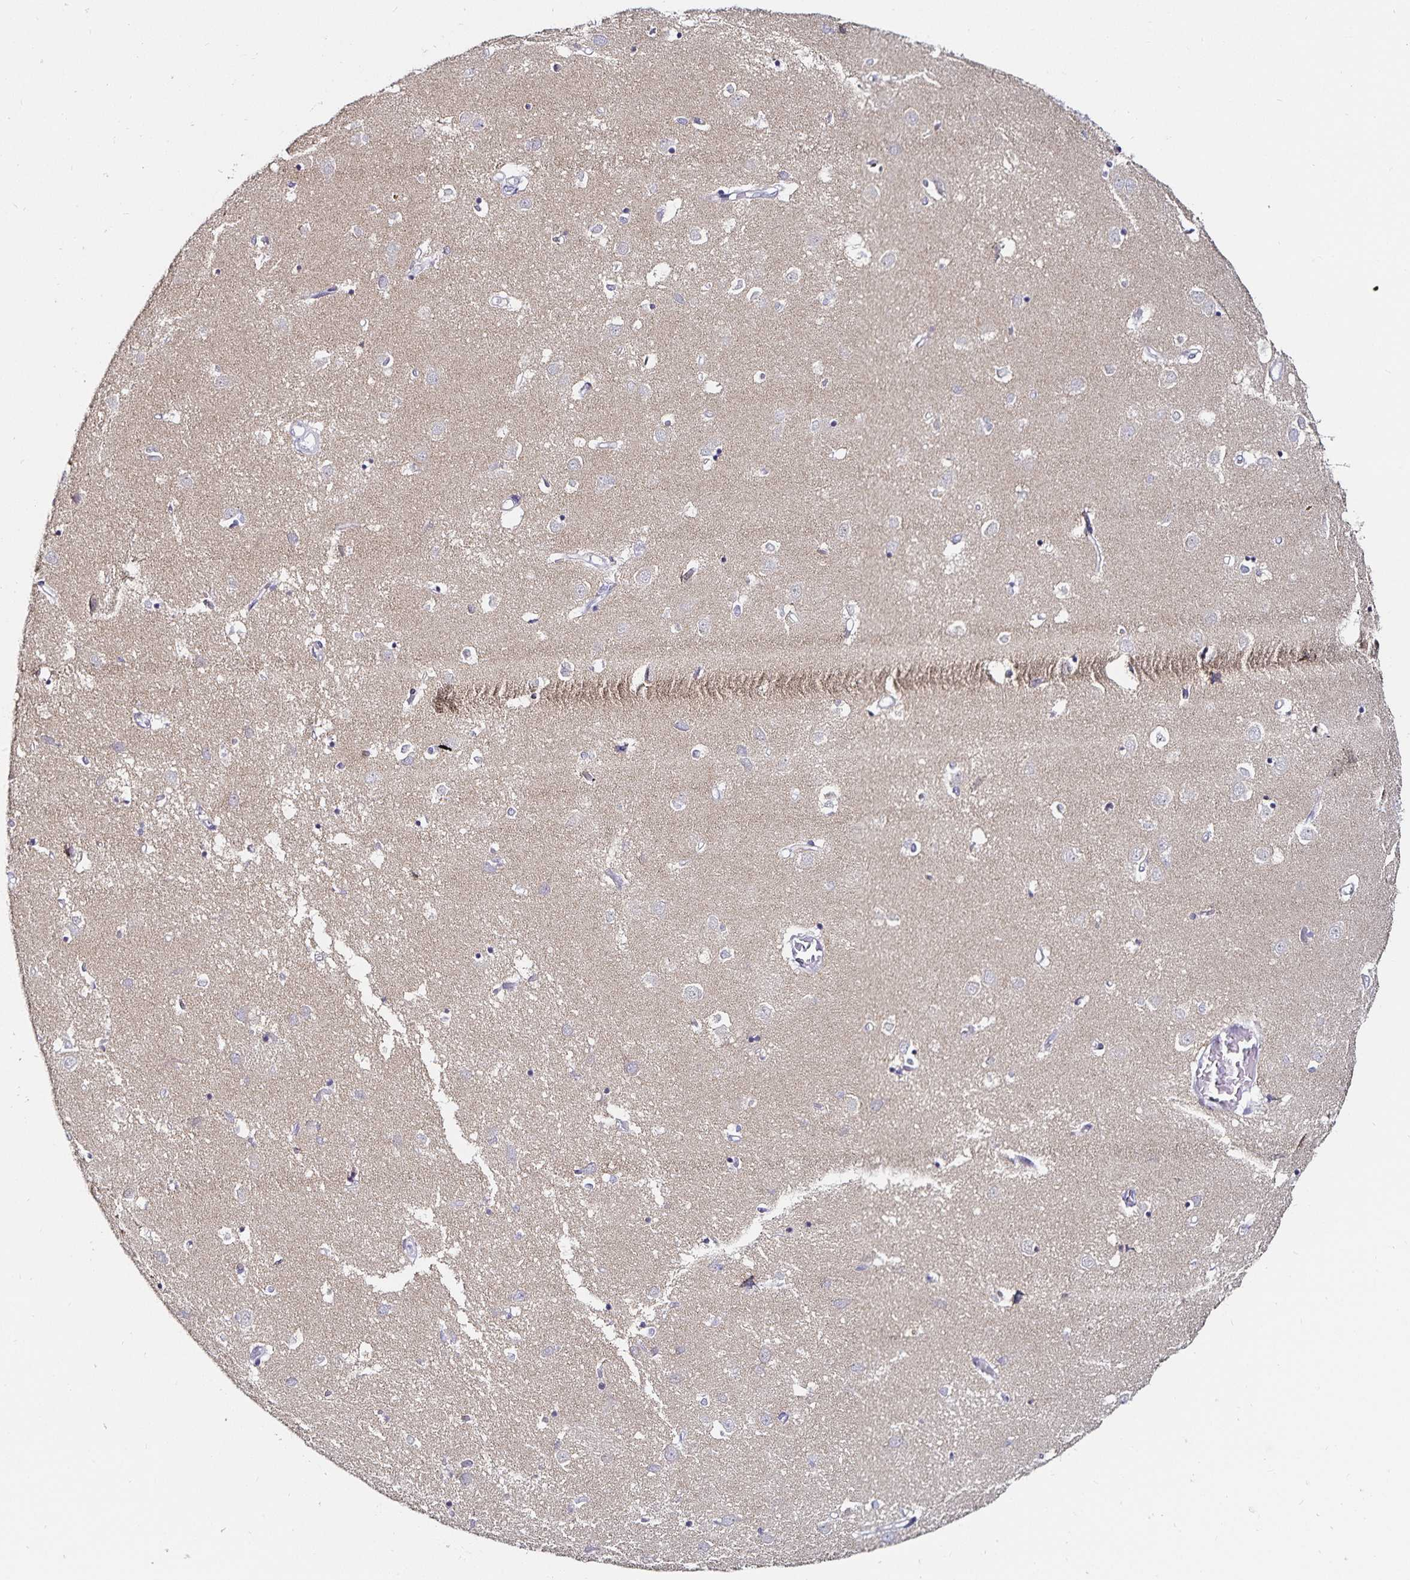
{"staining": {"intensity": "negative", "quantity": "none", "location": "none"}, "tissue": "caudate", "cell_type": "Glial cells", "image_type": "normal", "snomed": [{"axis": "morphology", "description": "Normal tissue, NOS"}, {"axis": "topography", "description": "Lateral ventricle wall"}], "caption": "There is no significant positivity in glial cells of caudate. (Brightfield microscopy of DAB (3,3'-diaminobenzidine) immunohistochemistry at high magnification).", "gene": "ANLN", "patient": {"sex": "male", "age": 54}}